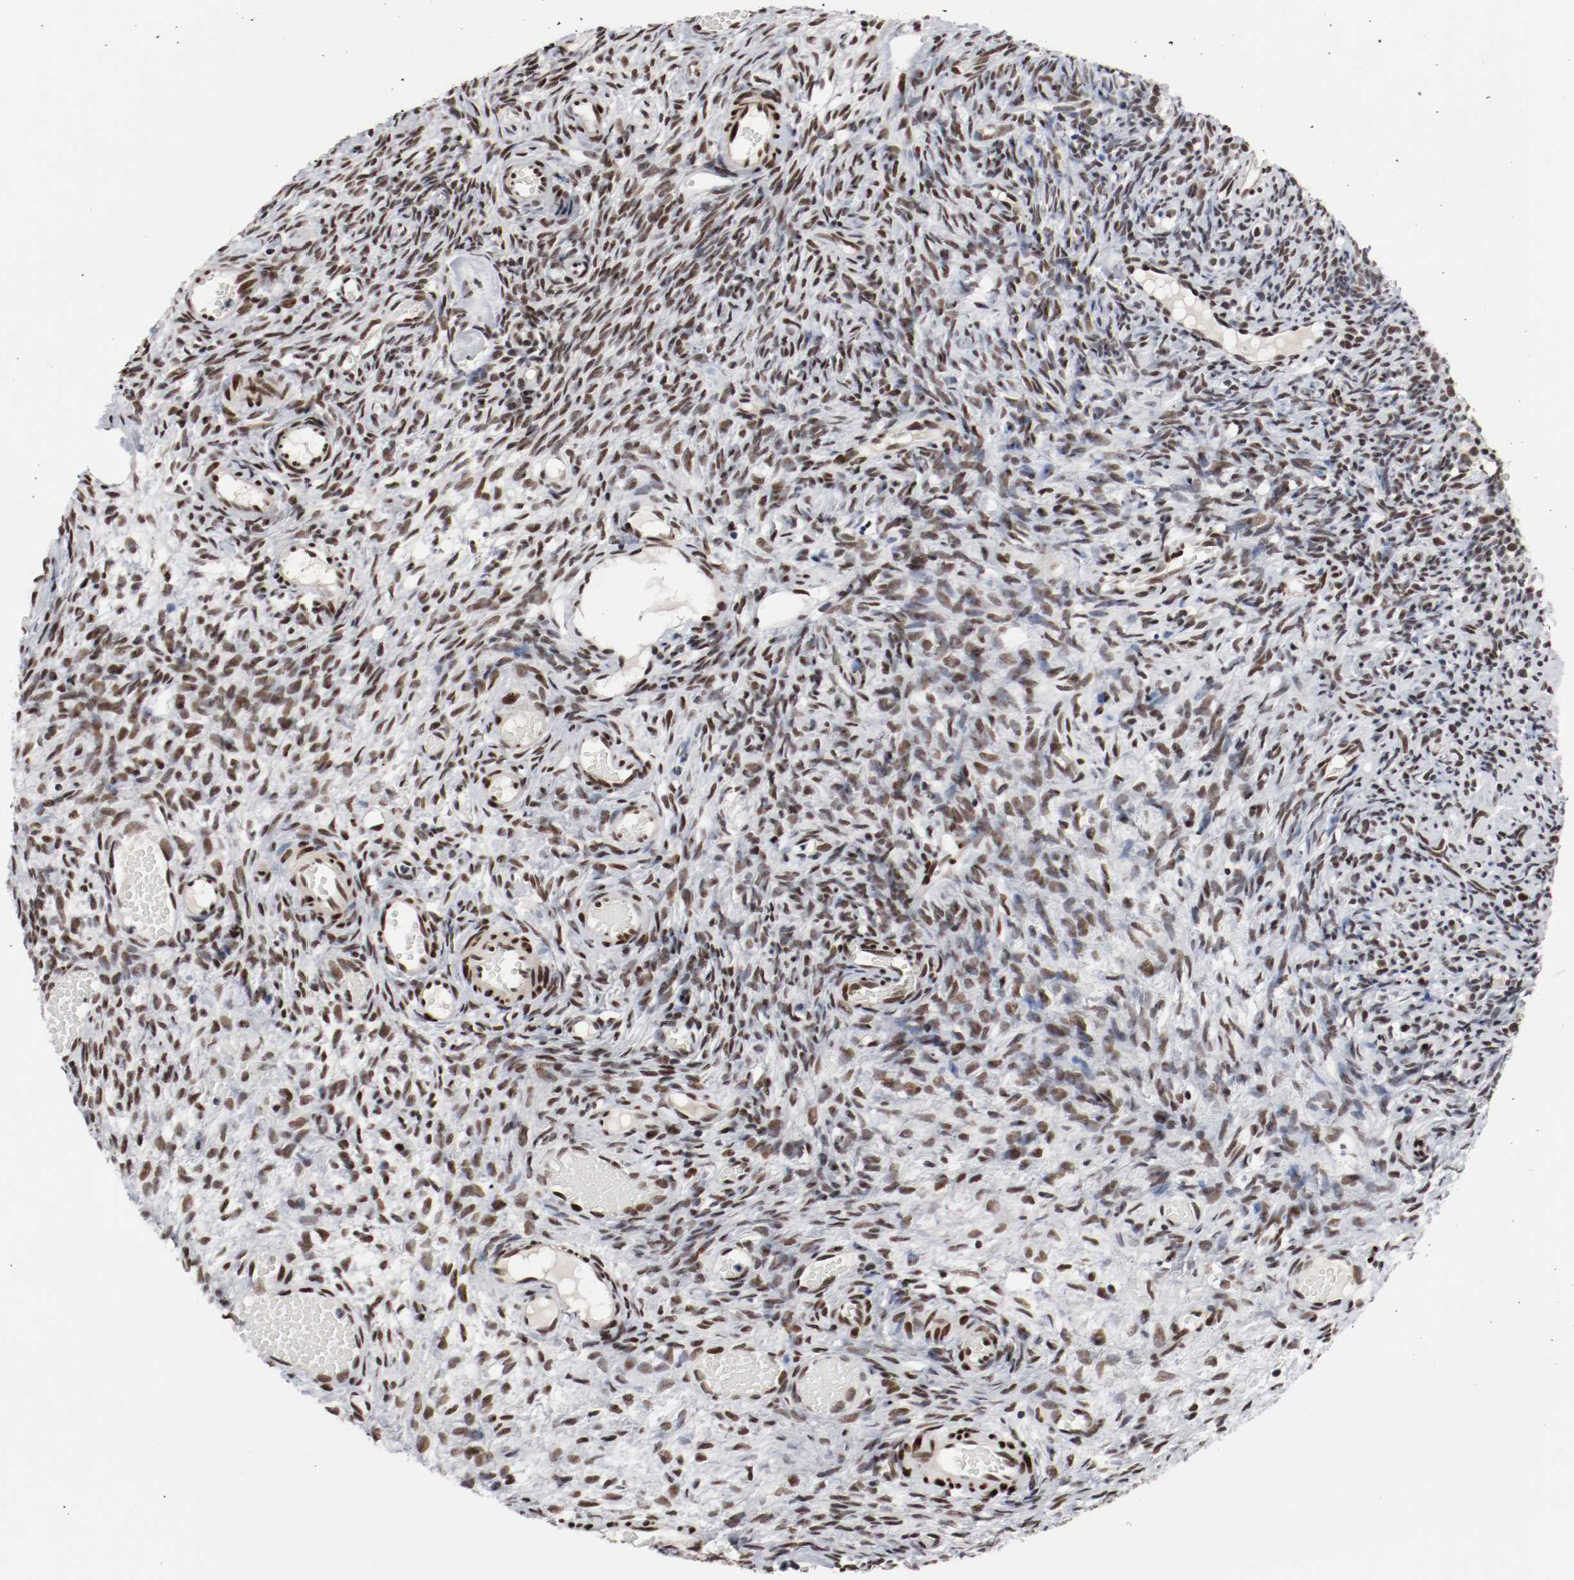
{"staining": {"intensity": "strong", "quantity": ">75%", "location": "nuclear"}, "tissue": "ovary", "cell_type": "Ovarian stroma cells", "image_type": "normal", "snomed": [{"axis": "morphology", "description": "Normal tissue, NOS"}, {"axis": "topography", "description": "Ovary"}], "caption": "A micrograph of ovary stained for a protein displays strong nuclear brown staining in ovarian stroma cells.", "gene": "MEF2D", "patient": {"sex": "female", "age": 35}}